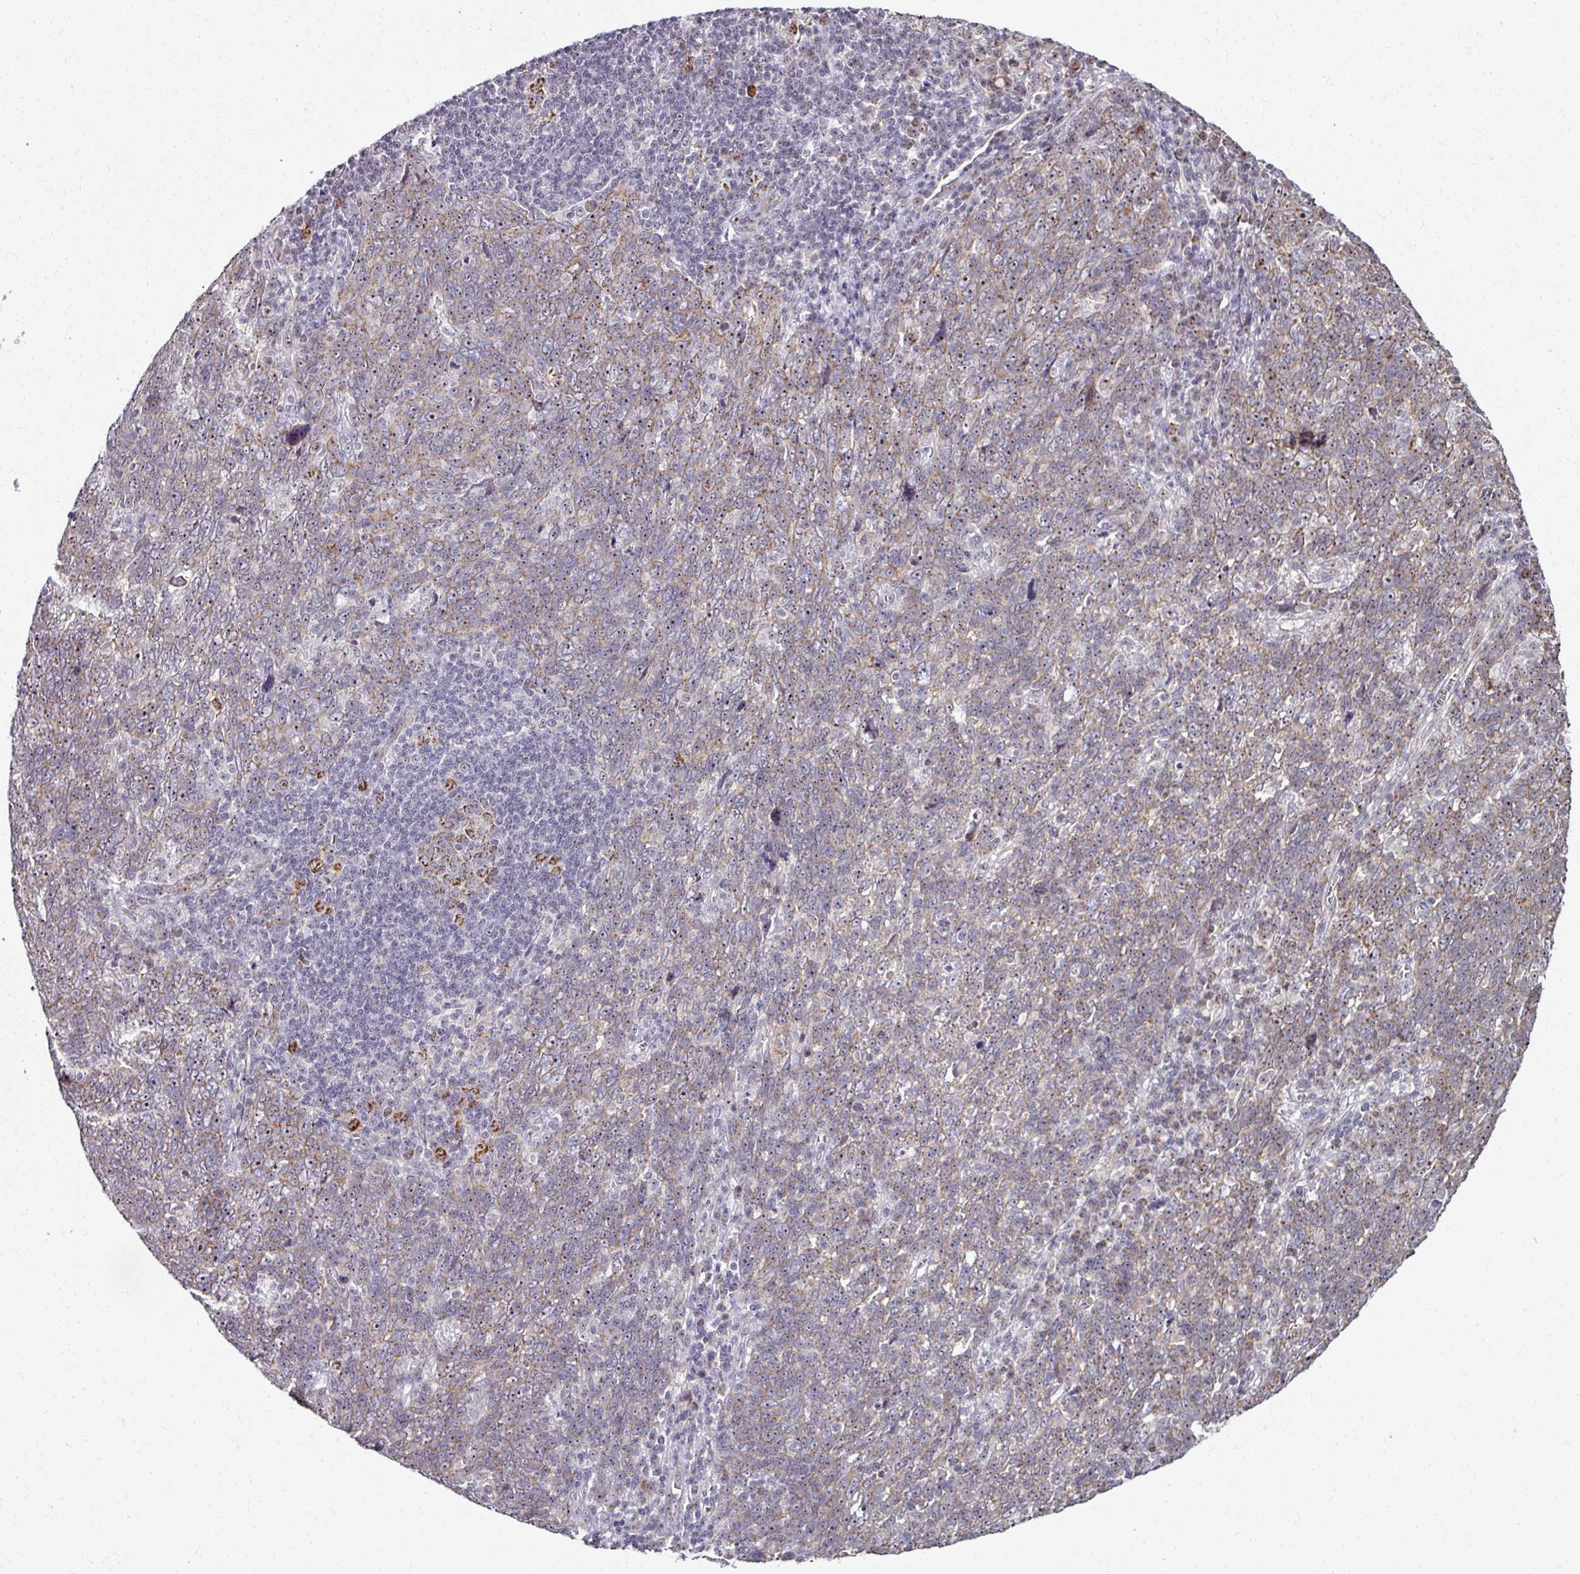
{"staining": {"intensity": "weak", "quantity": "25%-75%", "location": "cytoplasmic/membranous,nuclear"}, "tissue": "lung cancer", "cell_type": "Tumor cells", "image_type": "cancer", "snomed": [{"axis": "morphology", "description": "Squamous cell carcinoma, NOS"}, {"axis": "topography", "description": "Lung"}], "caption": "A brown stain labels weak cytoplasmic/membranous and nuclear positivity of a protein in squamous cell carcinoma (lung) tumor cells.", "gene": "NACC2", "patient": {"sex": "female", "age": 72}}